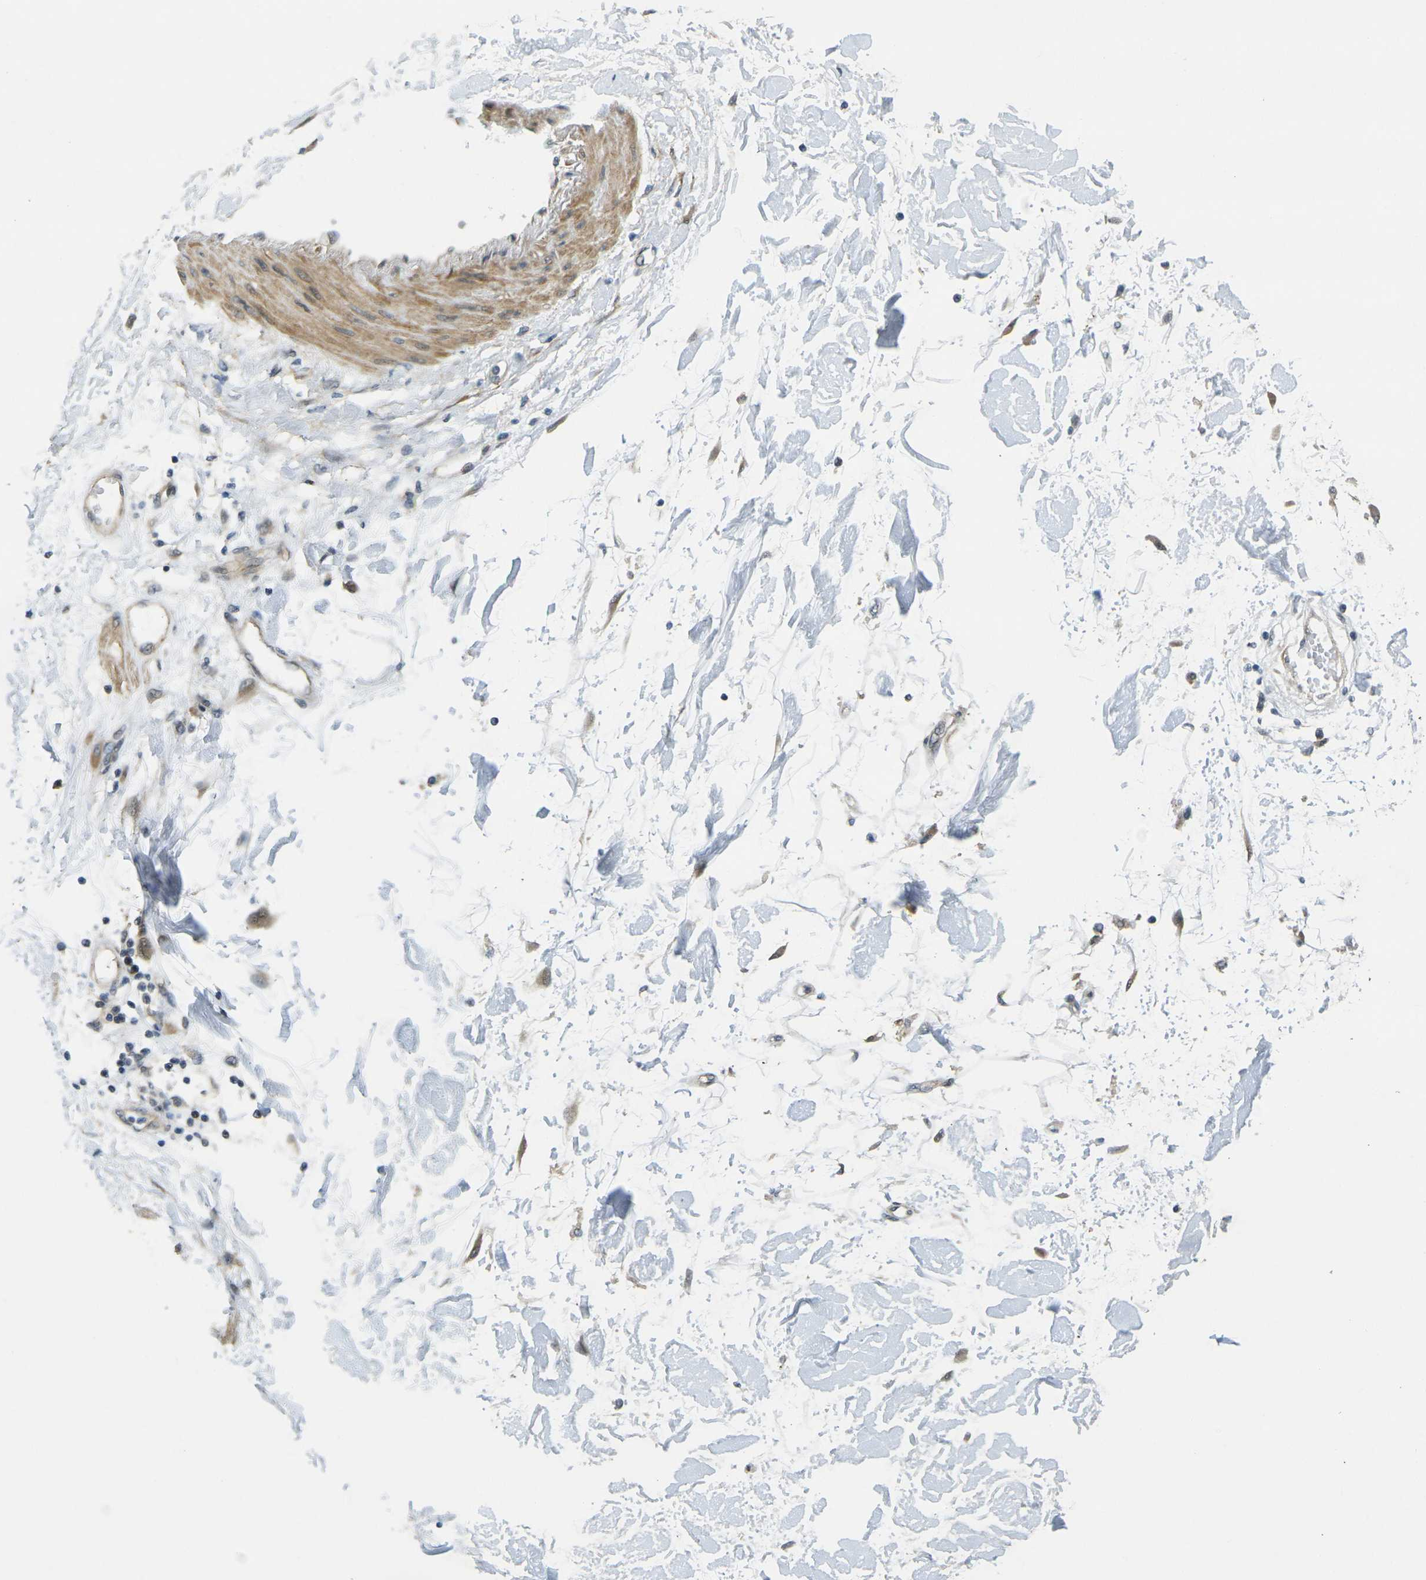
{"staining": {"intensity": "negative", "quantity": "none", "location": "none"}, "tissue": "adipose tissue", "cell_type": "Adipocytes", "image_type": "normal", "snomed": [{"axis": "morphology", "description": "Squamous cell carcinoma, NOS"}, {"axis": "topography", "description": "Skin"}], "caption": "An immunohistochemistry (IHC) histopathology image of normal adipose tissue is shown. There is no staining in adipocytes of adipose tissue. (DAB IHC with hematoxylin counter stain).", "gene": "KCTD10", "patient": {"sex": "male", "age": 83}}